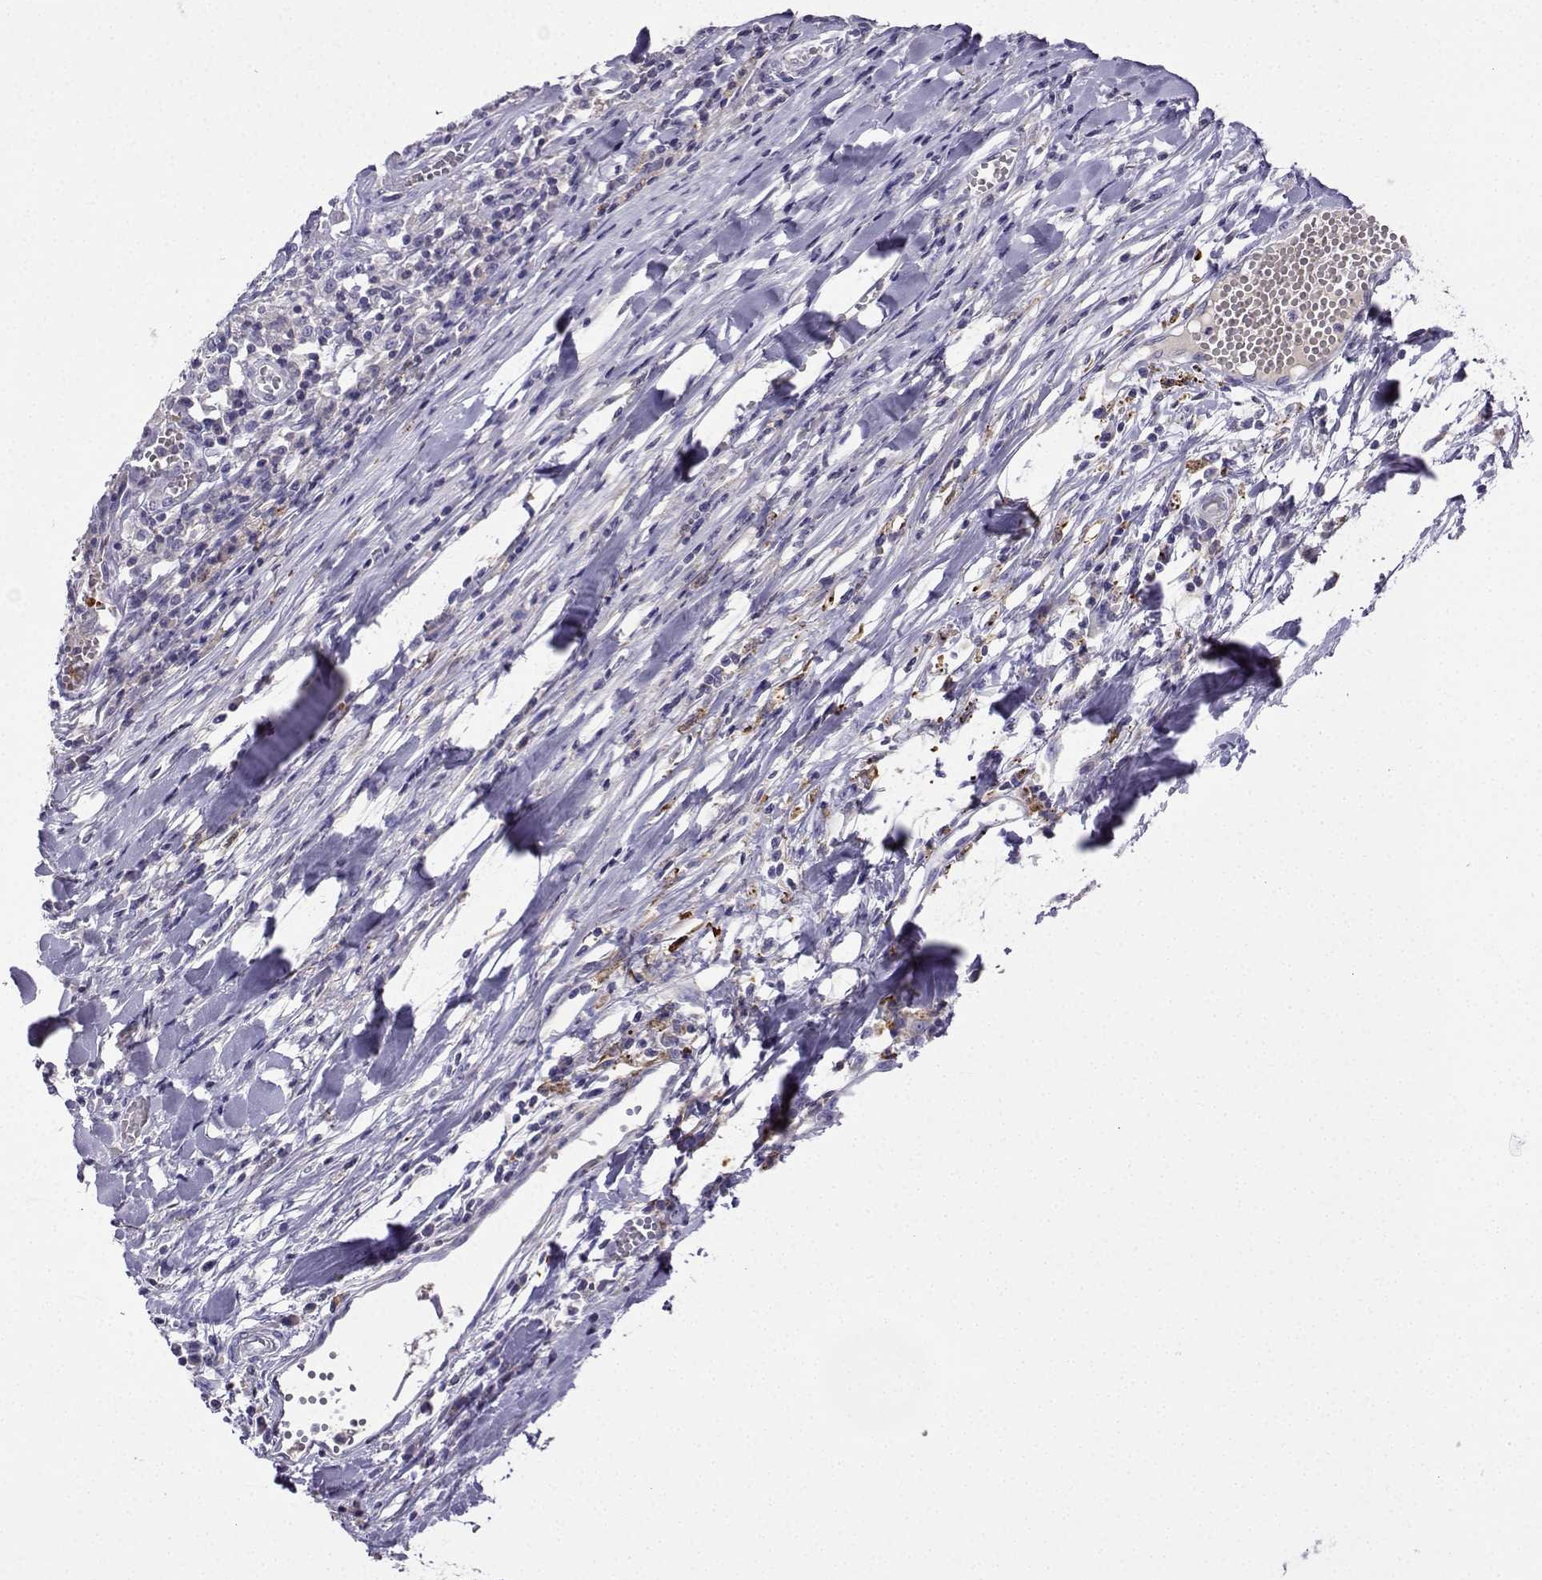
{"staining": {"intensity": "negative", "quantity": "none", "location": "none"}, "tissue": "melanoma", "cell_type": "Tumor cells", "image_type": "cancer", "snomed": [{"axis": "morphology", "description": "Malignant melanoma, Metastatic site"}, {"axis": "topography", "description": "Lymph node"}], "caption": "The micrograph shows no staining of tumor cells in melanoma. The staining was performed using DAB (3,3'-diaminobenzidine) to visualize the protein expression in brown, while the nuclei were stained in blue with hematoxylin (Magnification: 20x).", "gene": "LINGO1", "patient": {"sex": "male", "age": 50}}